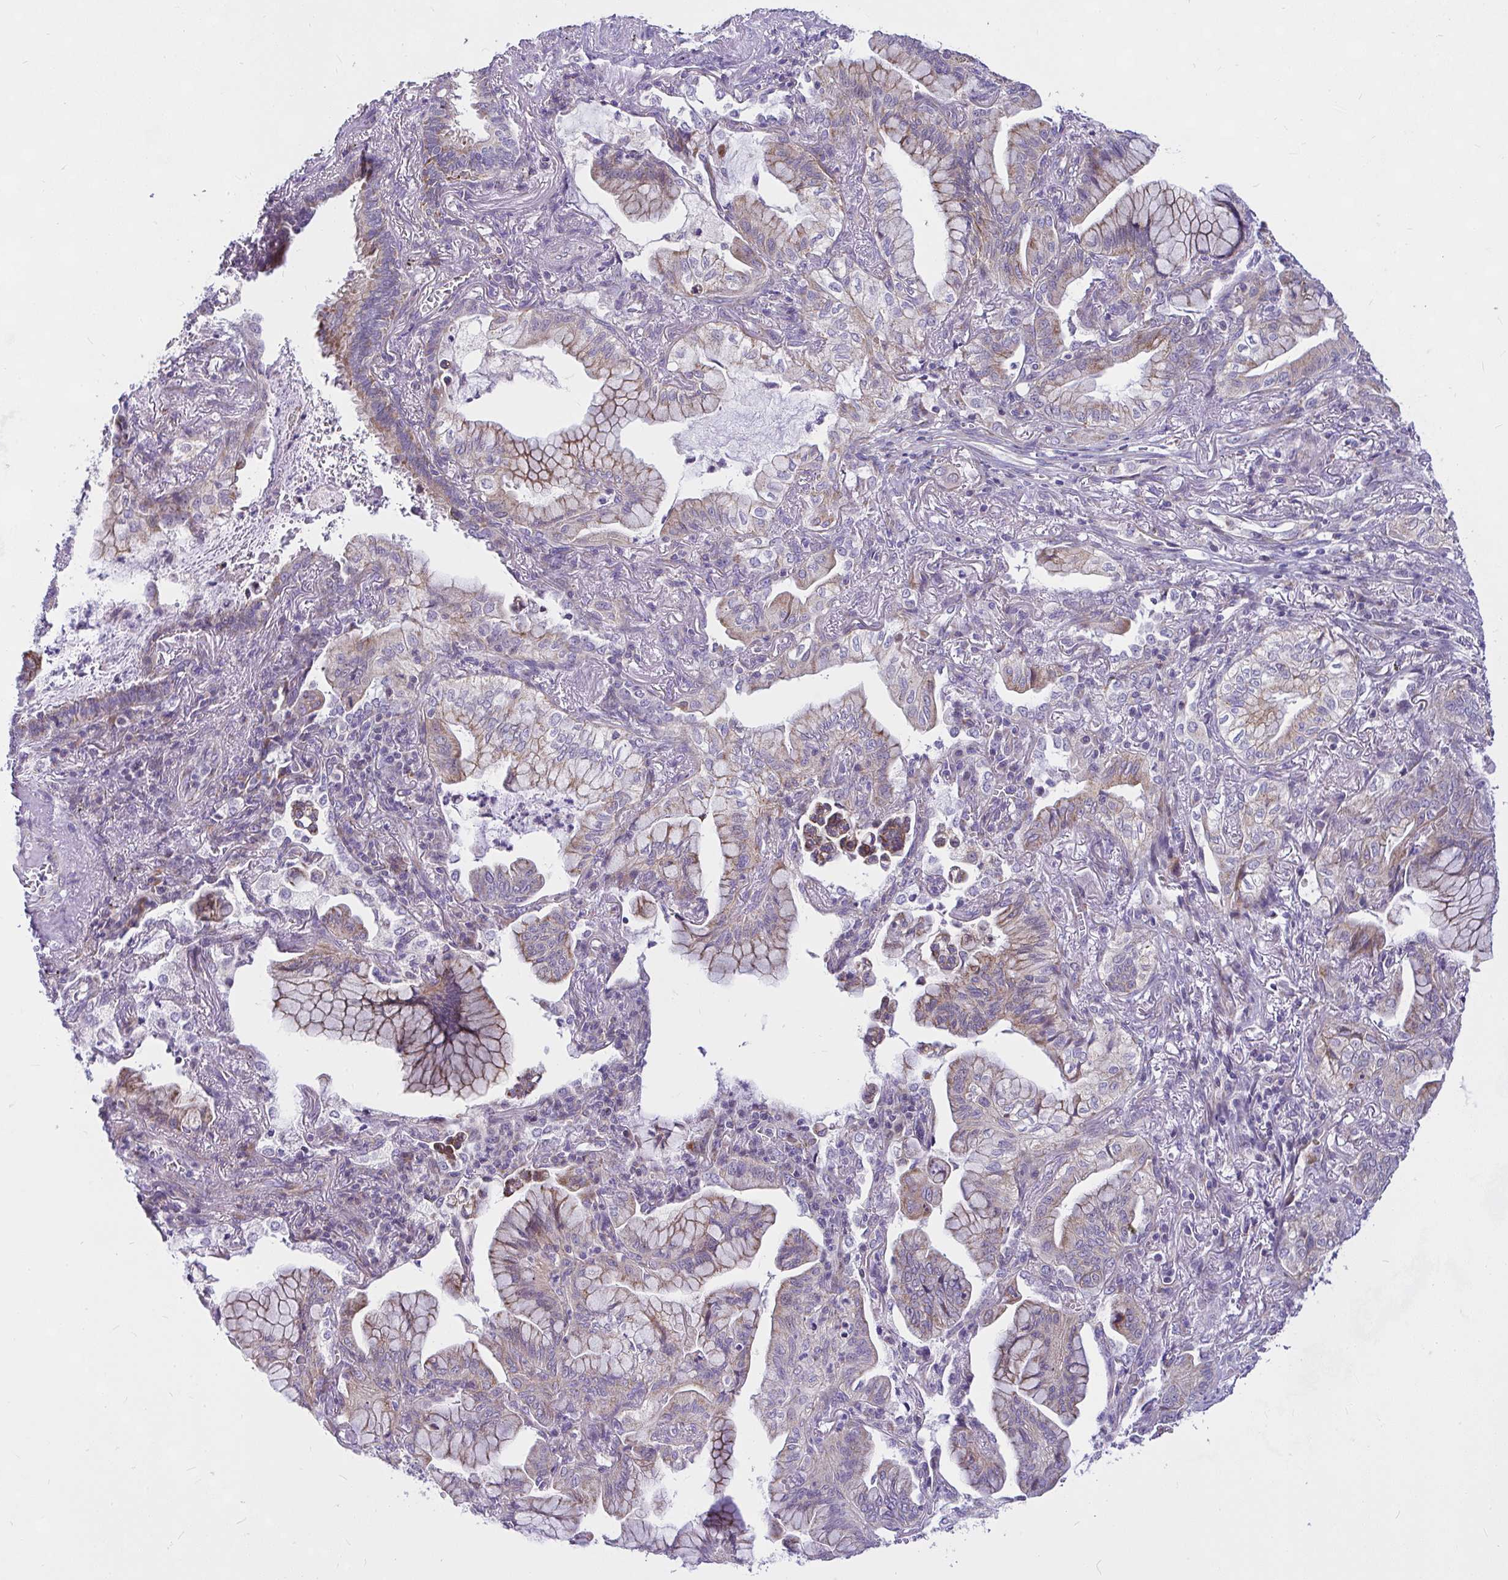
{"staining": {"intensity": "weak", "quantity": "25%-75%", "location": "cytoplasmic/membranous"}, "tissue": "lung cancer", "cell_type": "Tumor cells", "image_type": "cancer", "snomed": [{"axis": "morphology", "description": "Adenocarcinoma, NOS"}, {"axis": "topography", "description": "Lung"}], "caption": "The immunohistochemical stain highlights weak cytoplasmic/membranous positivity in tumor cells of lung cancer (adenocarcinoma) tissue. The staining was performed using DAB to visualize the protein expression in brown, while the nuclei were stained in blue with hematoxylin (Magnification: 20x).", "gene": "CEP63", "patient": {"sex": "male", "age": 77}}